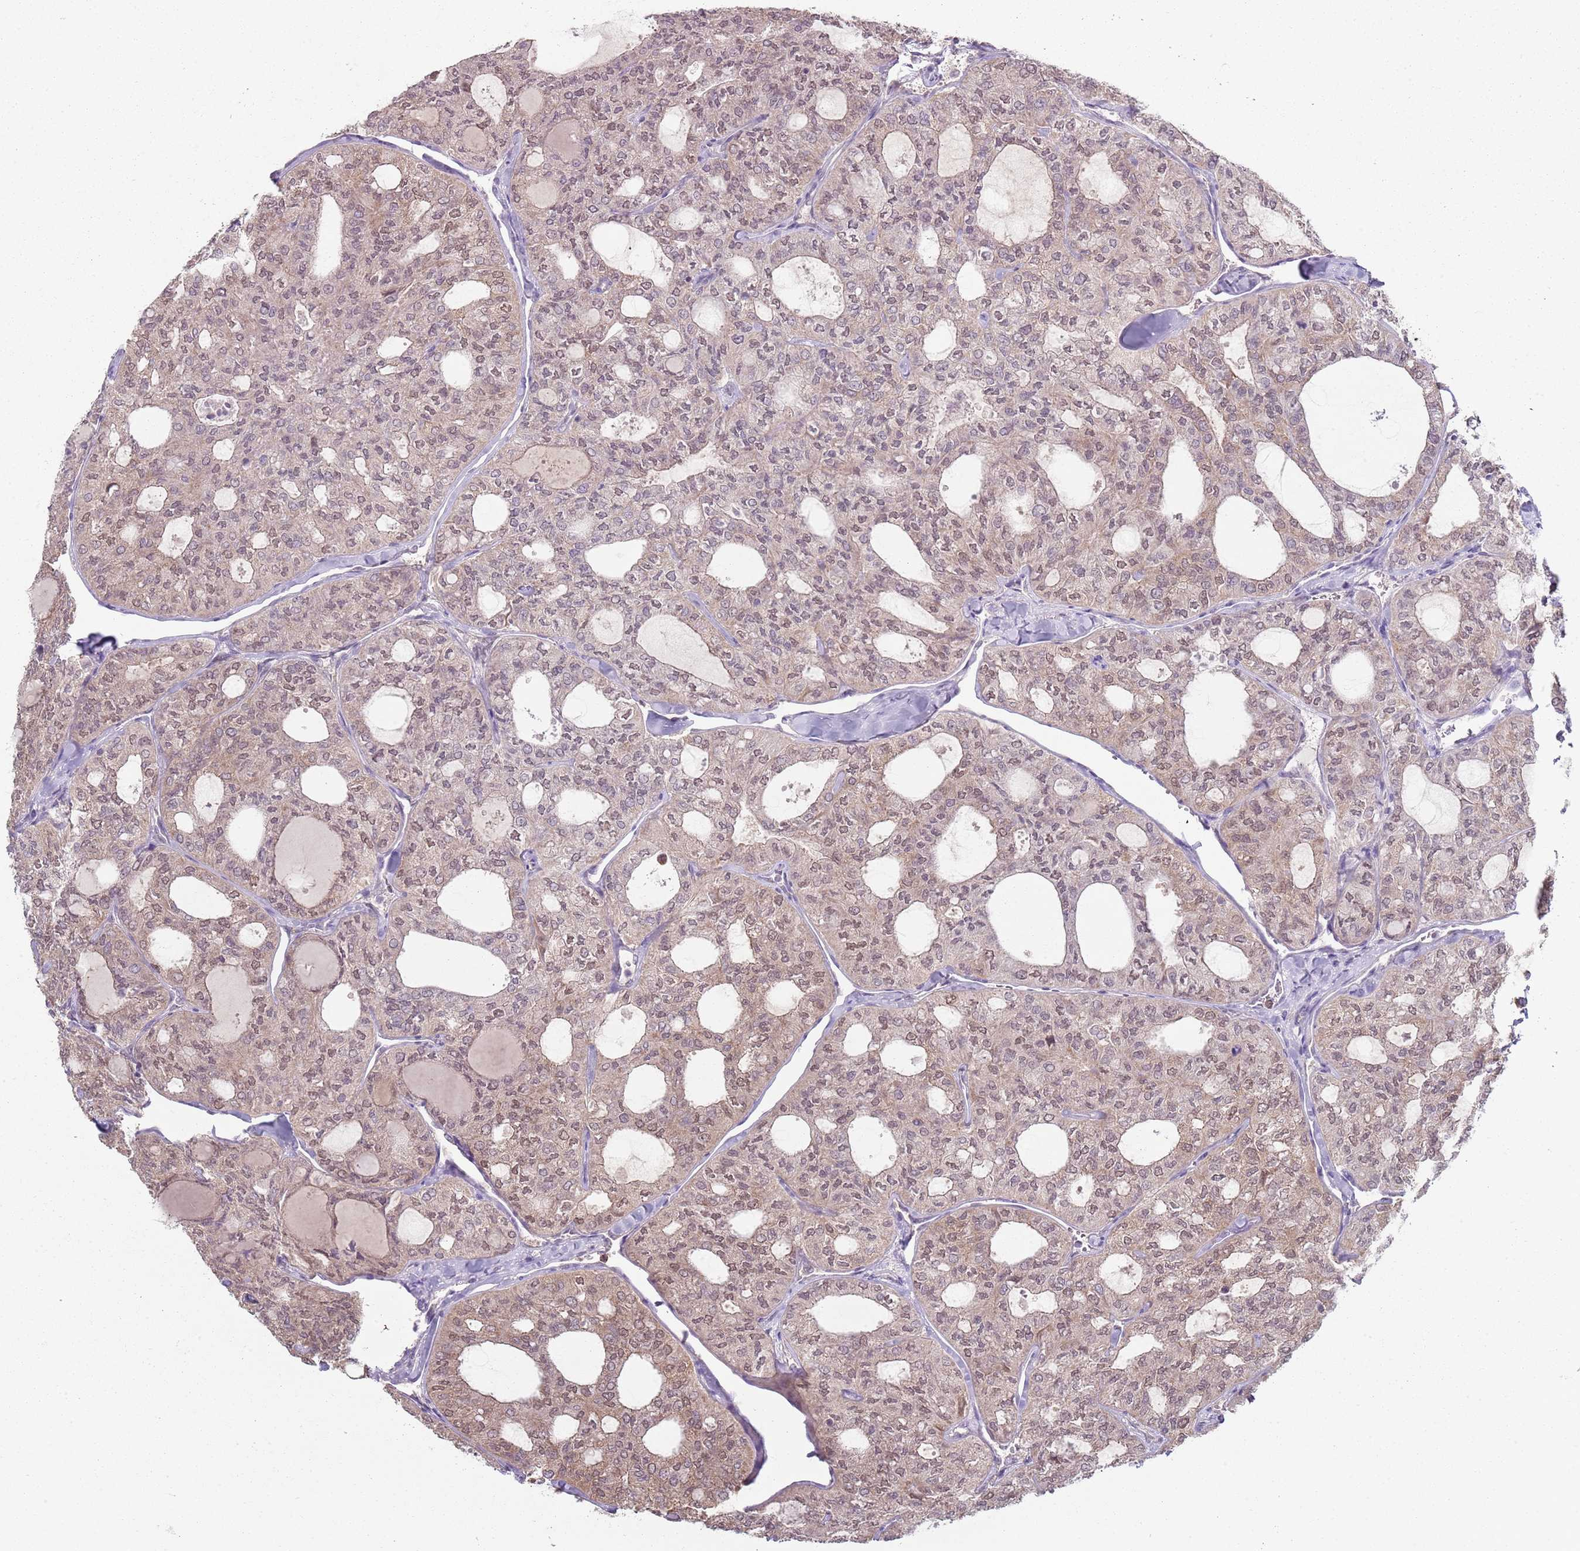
{"staining": {"intensity": "weak", "quantity": ">75%", "location": "nuclear"}, "tissue": "thyroid cancer", "cell_type": "Tumor cells", "image_type": "cancer", "snomed": [{"axis": "morphology", "description": "Follicular adenoma carcinoma, NOS"}, {"axis": "topography", "description": "Thyroid gland"}], "caption": "Immunohistochemistry (IHC) of human thyroid cancer (follicular adenoma carcinoma) demonstrates low levels of weak nuclear staining in about >75% of tumor cells. (brown staining indicates protein expression, while blue staining denotes nuclei).", "gene": "SMARCAL1", "patient": {"sex": "male", "age": 75}}